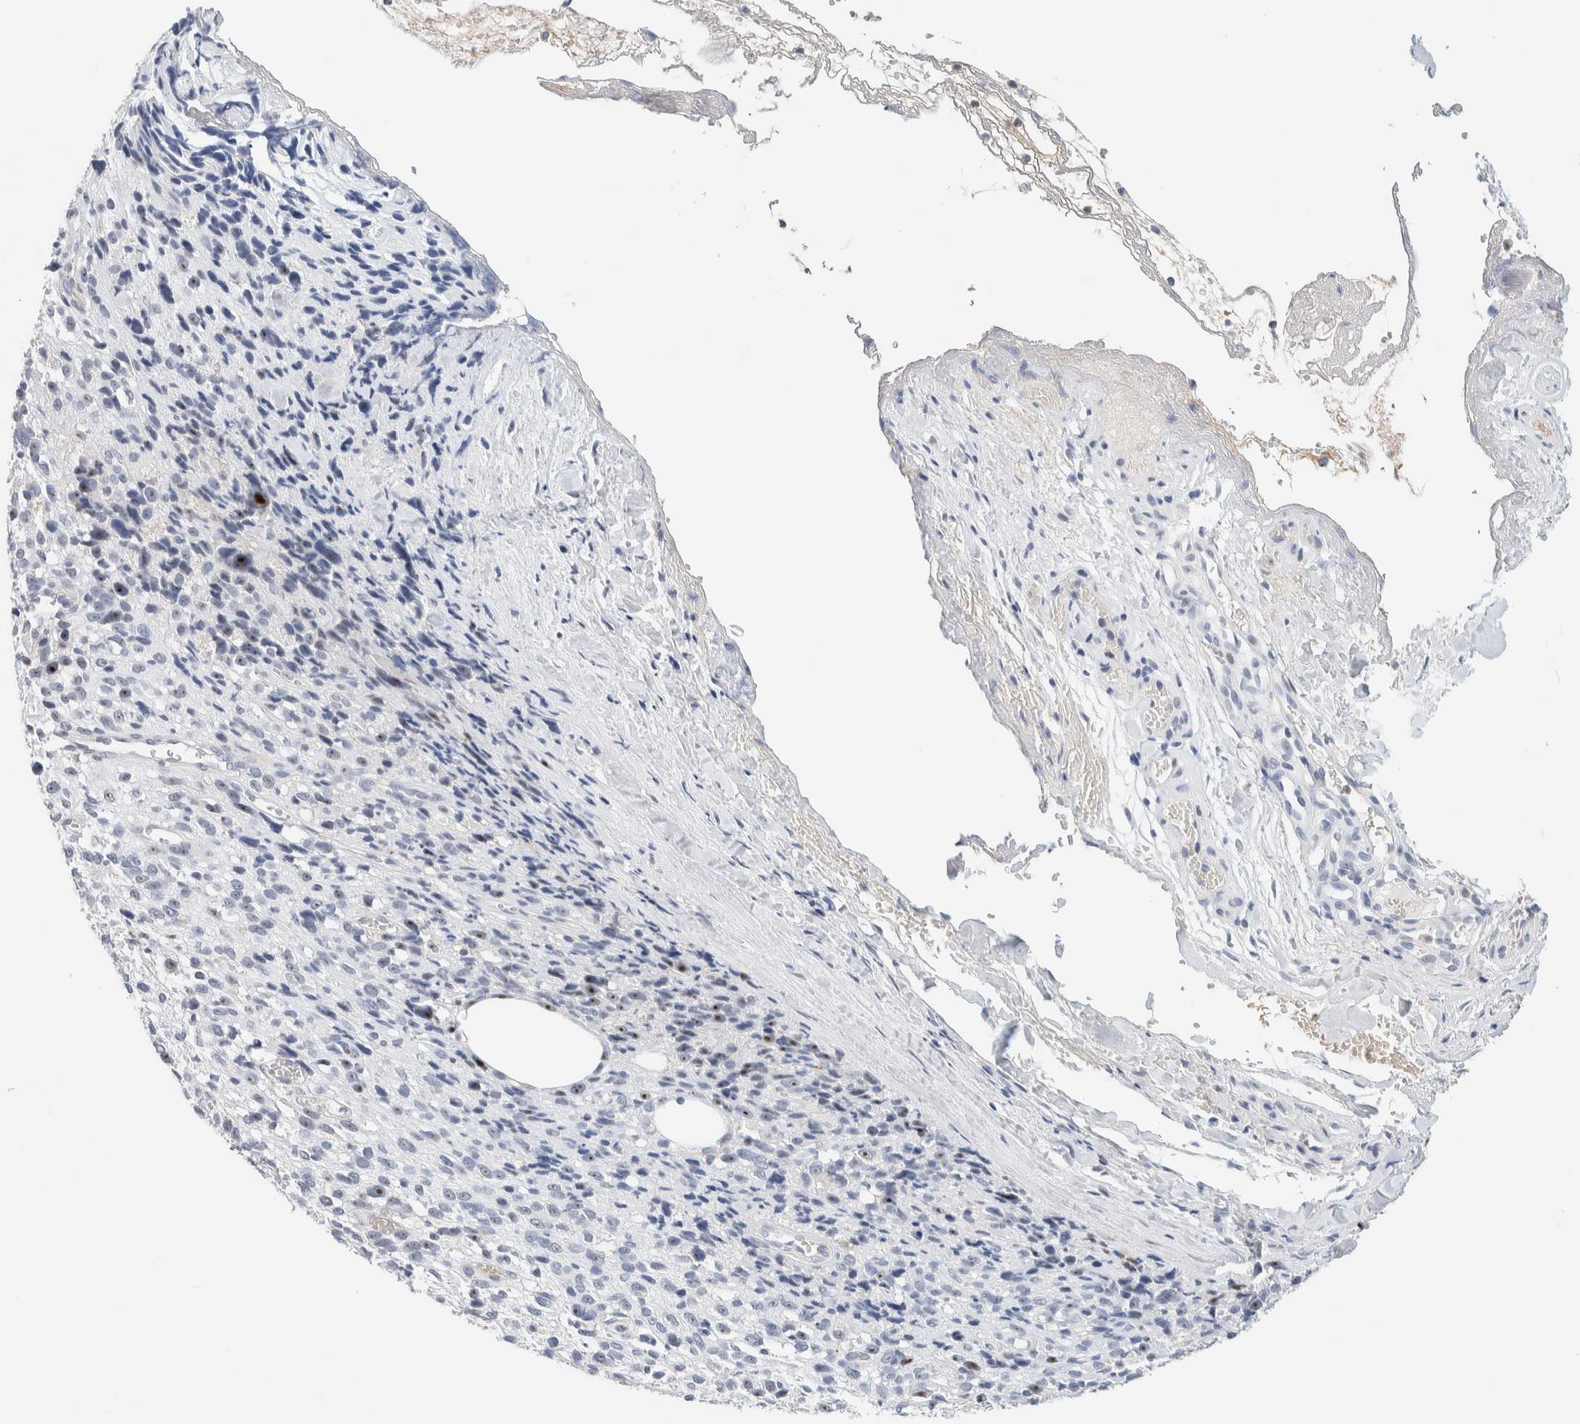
{"staining": {"intensity": "weak", "quantity": "25%-75%", "location": "nuclear"}, "tissue": "melanoma", "cell_type": "Tumor cells", "image_type": "cancer", "snomed": [{"axis": "morphology", "description": "Malignant melanoma, NOS"}, {"axis": "topography", "description": "Skin"}], "caption": "Tumor cells demonstrate weak nuclear staining in about 25%-75% of cells in malignant melanoma. (Stains: DAB (3,3'-diaminobenzidine) in brown, nuclei in blue, Microscopy: brightfield microscopy at high magnification).", "gene": "HDHD3", "patient": {"sex": "female", "age": 55}}